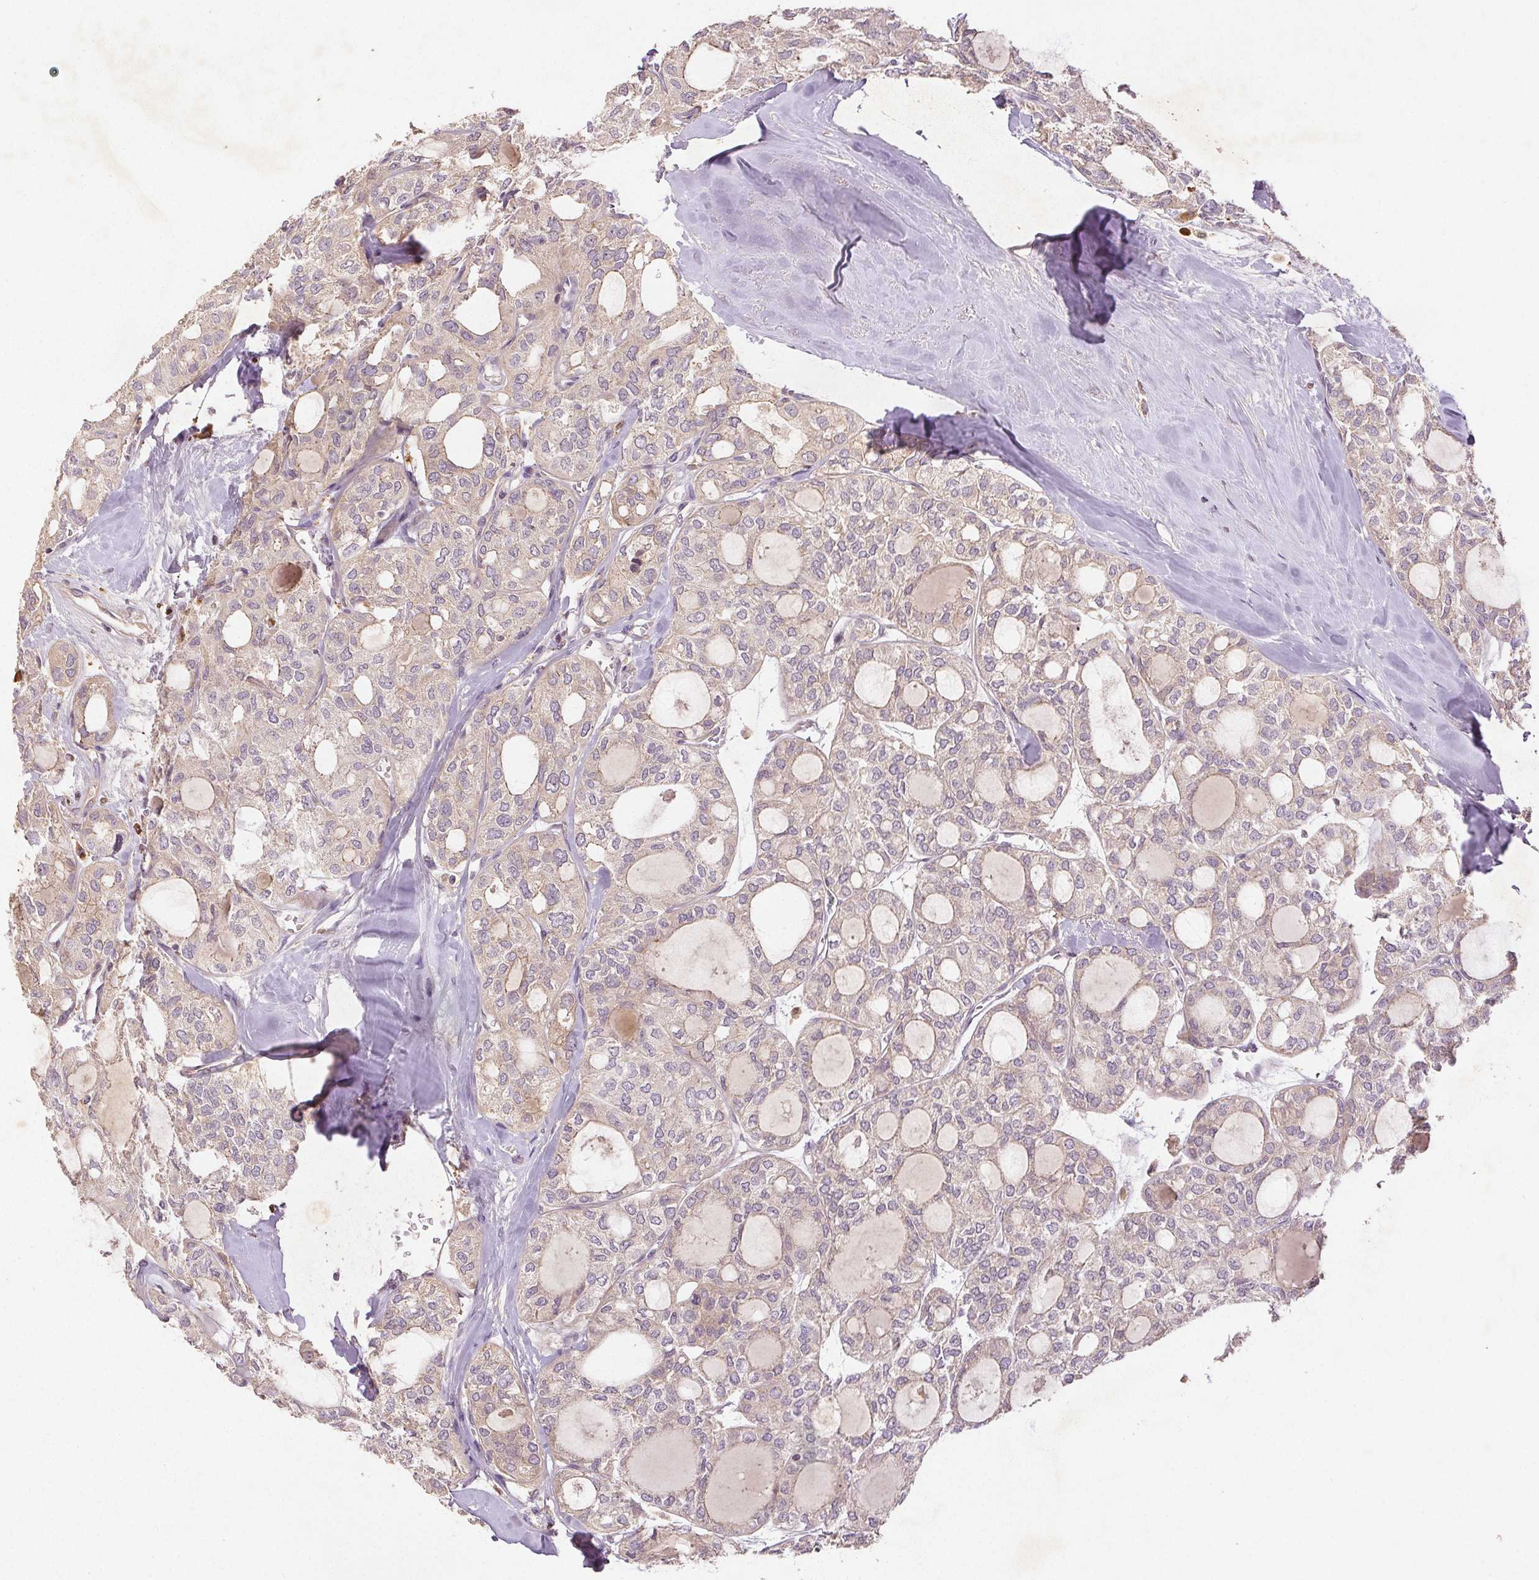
{"staining": {"intensity": "weak", "quantity": "25%-75%", "location": "cytoplasmic/membranous"}, "tissue": "thyroid cancer", "cell_type": "Tumor cells", "image_type": "cancer", "snomed": [{"axis": "morphology", "description": "Follicular adenoma carcinoma, NOS"}, {"axis": "topography", "description": "Thyroid gland"}], "caption": "Weak cytoplasmic/membranous protein staining is appreciated in about 25%-75% of tumor cells in thyroid cancer (follicular adenoma carcinoma).", "gene": "YIF1B", "patient": {"sex": "male", "age": 75}}